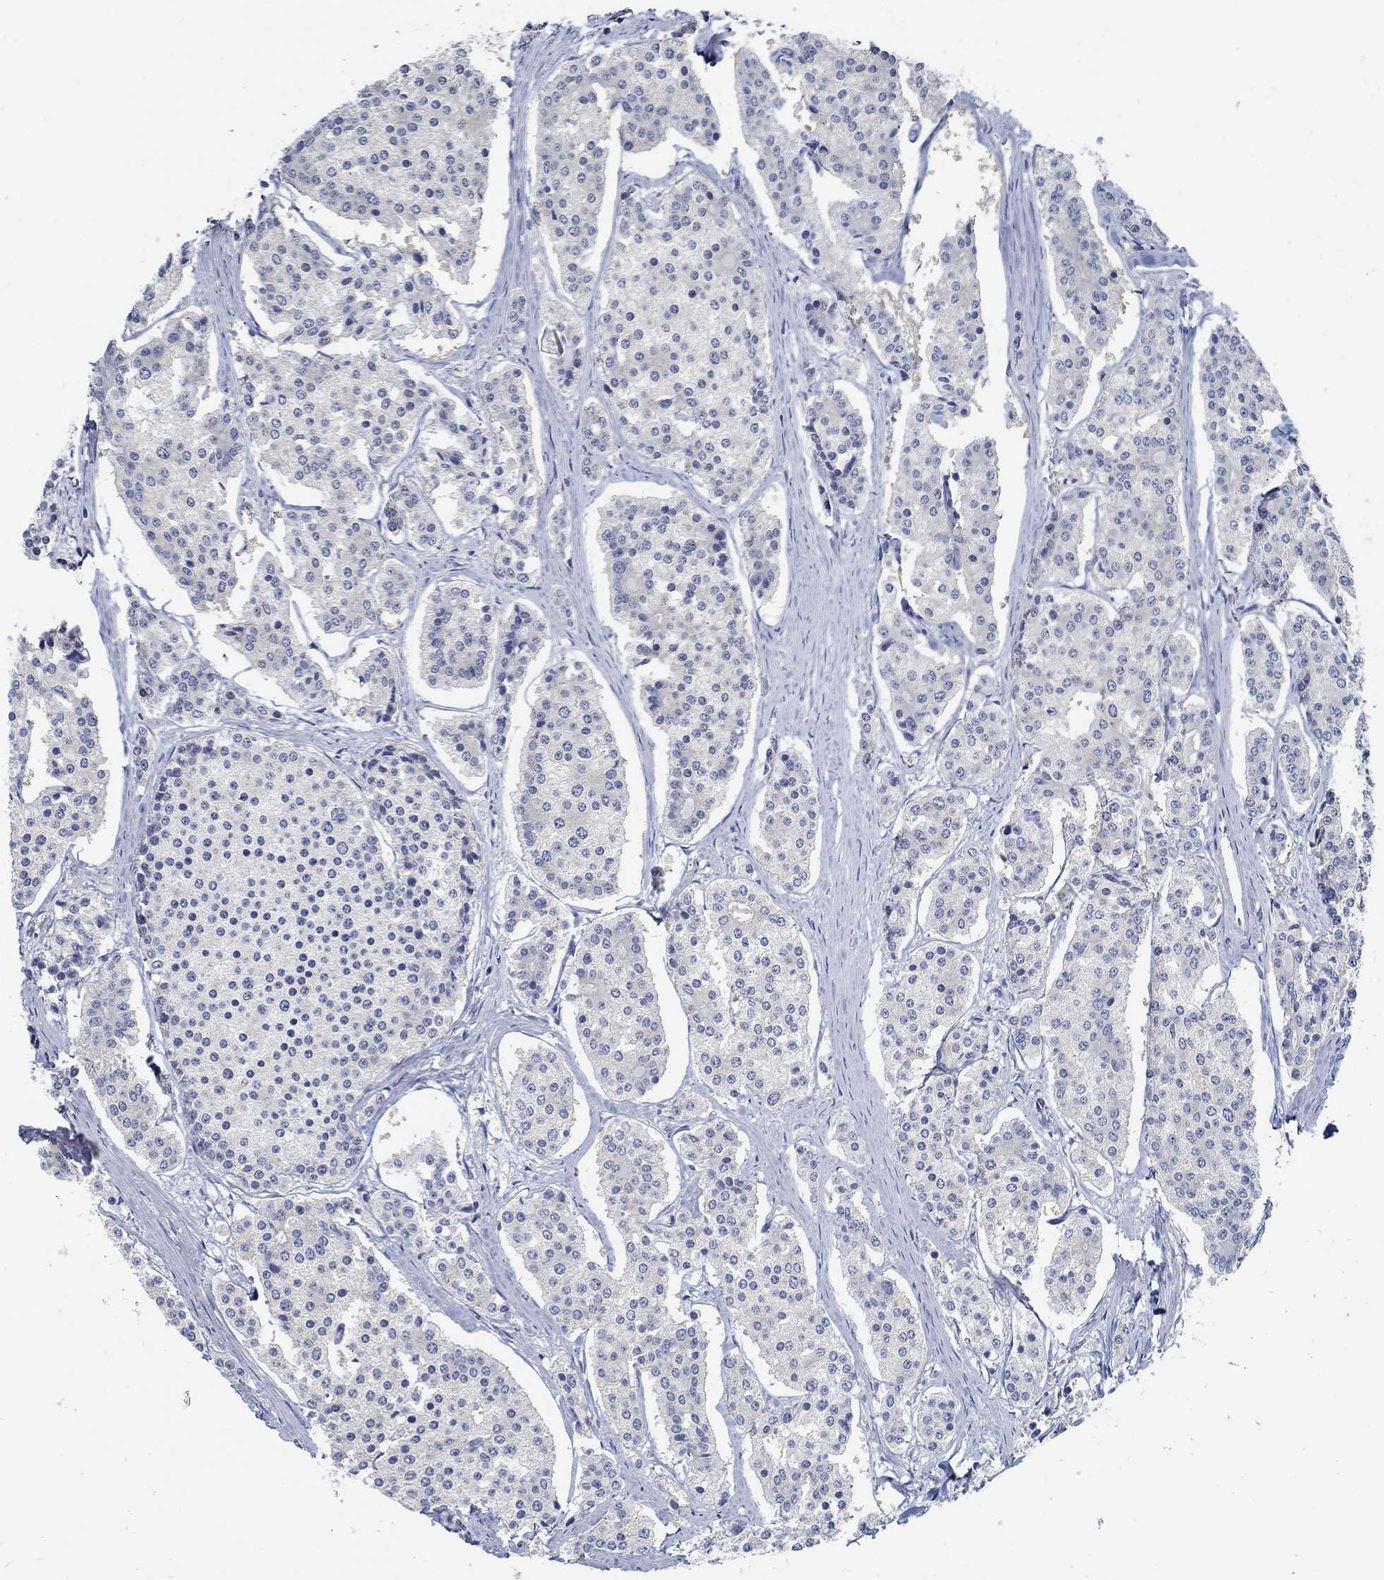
{"staining": {"intensity": "negative", "quantity": "none", "location": "none"}, "tissue": "carcinoid", "cell_type": "Tumor cells", "image_type": "cancer", "snomed": [{"axis": "morphology", "description": "Carcinoid, malignant, NOS"}, {"axis": "topography", "description": "Small intestine"}], "caption": "High power microscopy micrograph of an IHC image of carcinoid, revealing no significant positivity in tumor cells.", "gene": "PCDH11X", "patient": {"sex": "female", "age": 65}}